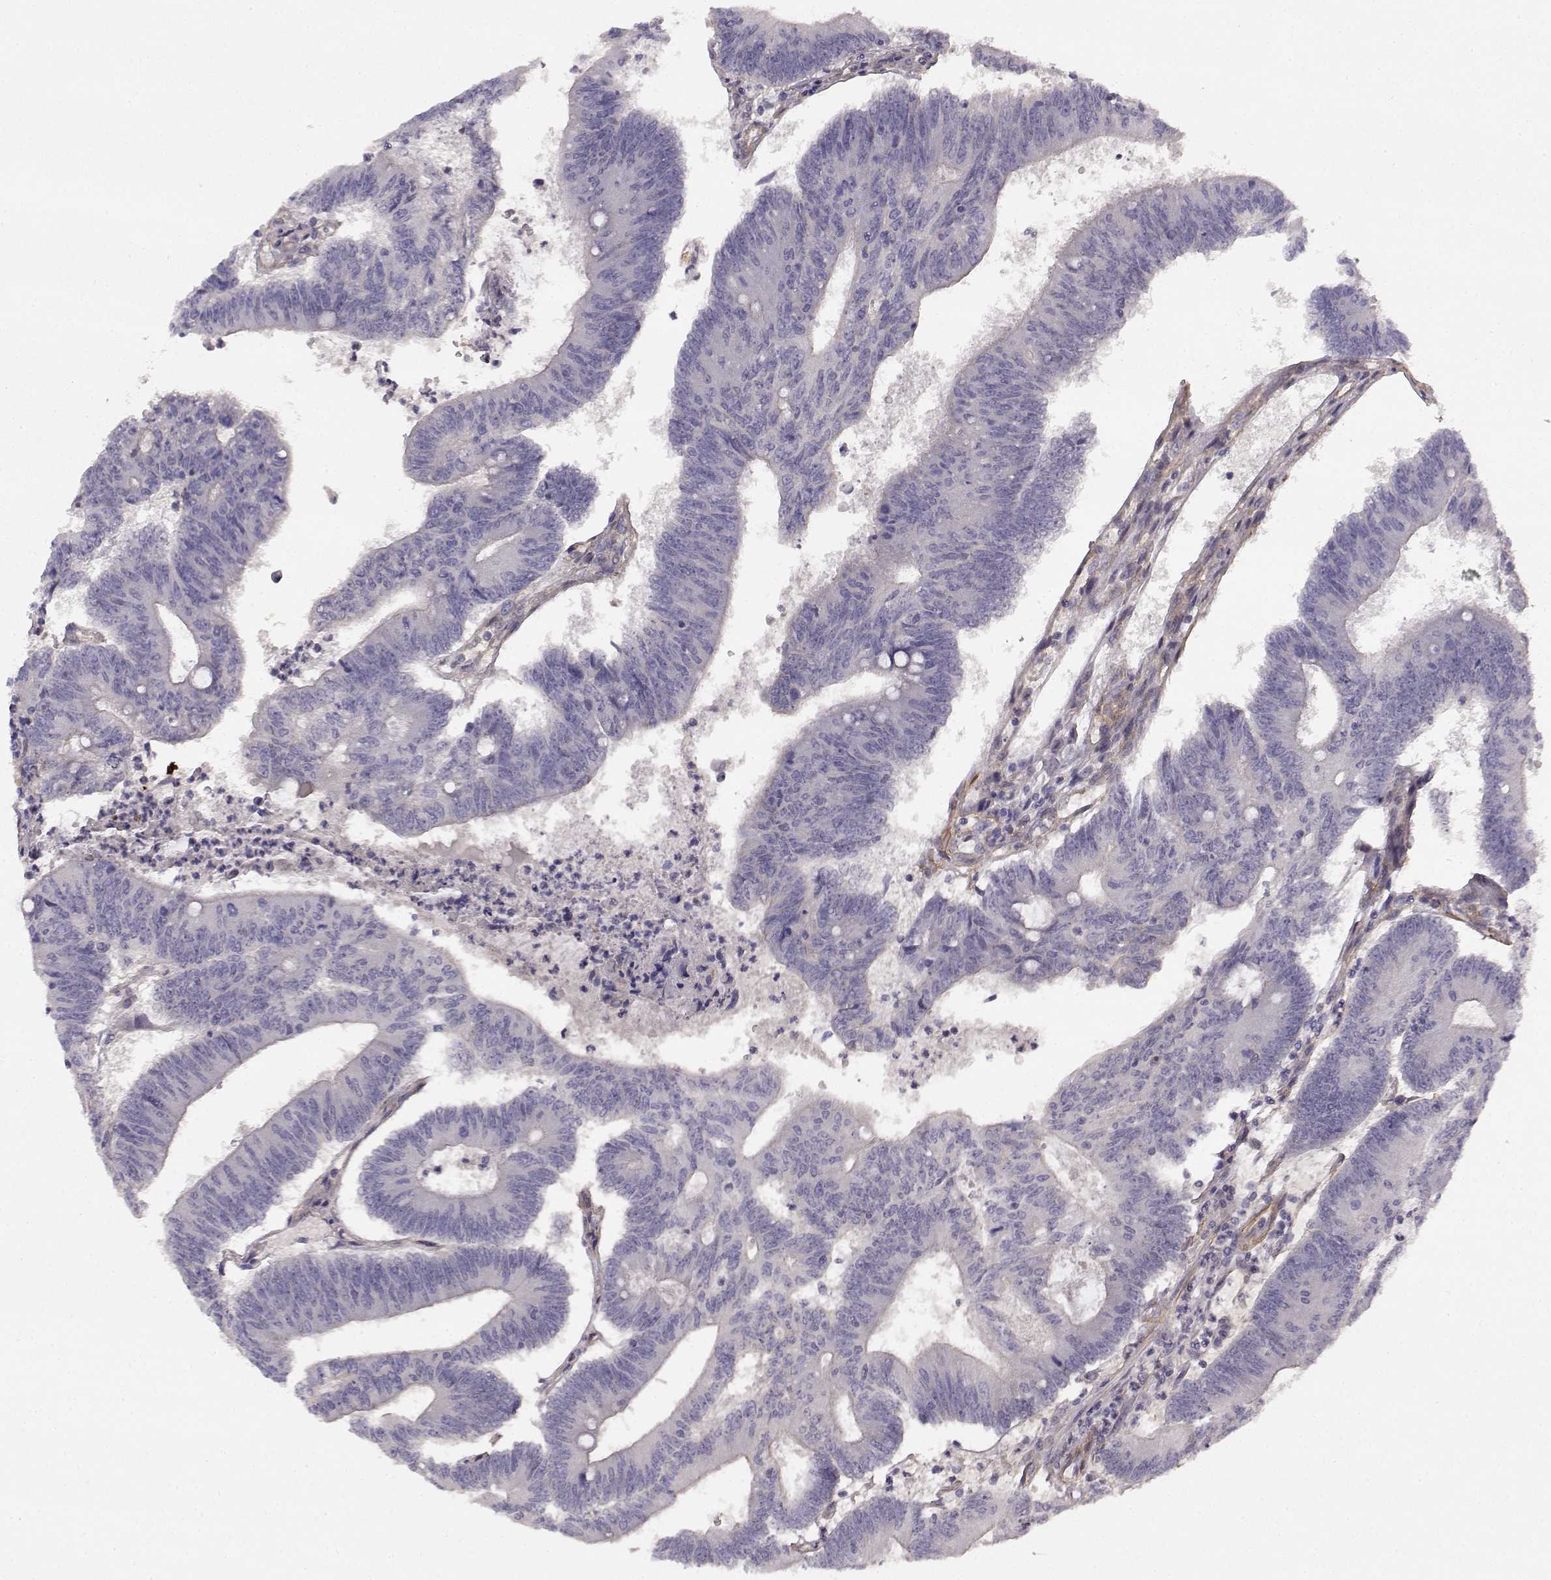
{"staining": {"intensity": "negative", "quantity": "none", "location": "none"}, "tissue": "colorectal cancer", "cell_type": "Tumor cells", "image_type": "cancer", "snomed": [{"axis": "morphology", "description": "Adenocarcinoma, NOS"}, {"axis": "topography", "description": "Colon"}], "caption": "A high-resolution histopathology image shows immunohistochemistry staining of adenocarcinoma (colorectal), which demonstrates no significant staining in tumor cells.", "gene": "KRT85", "patient": {"sex": "female", "age": 70}}